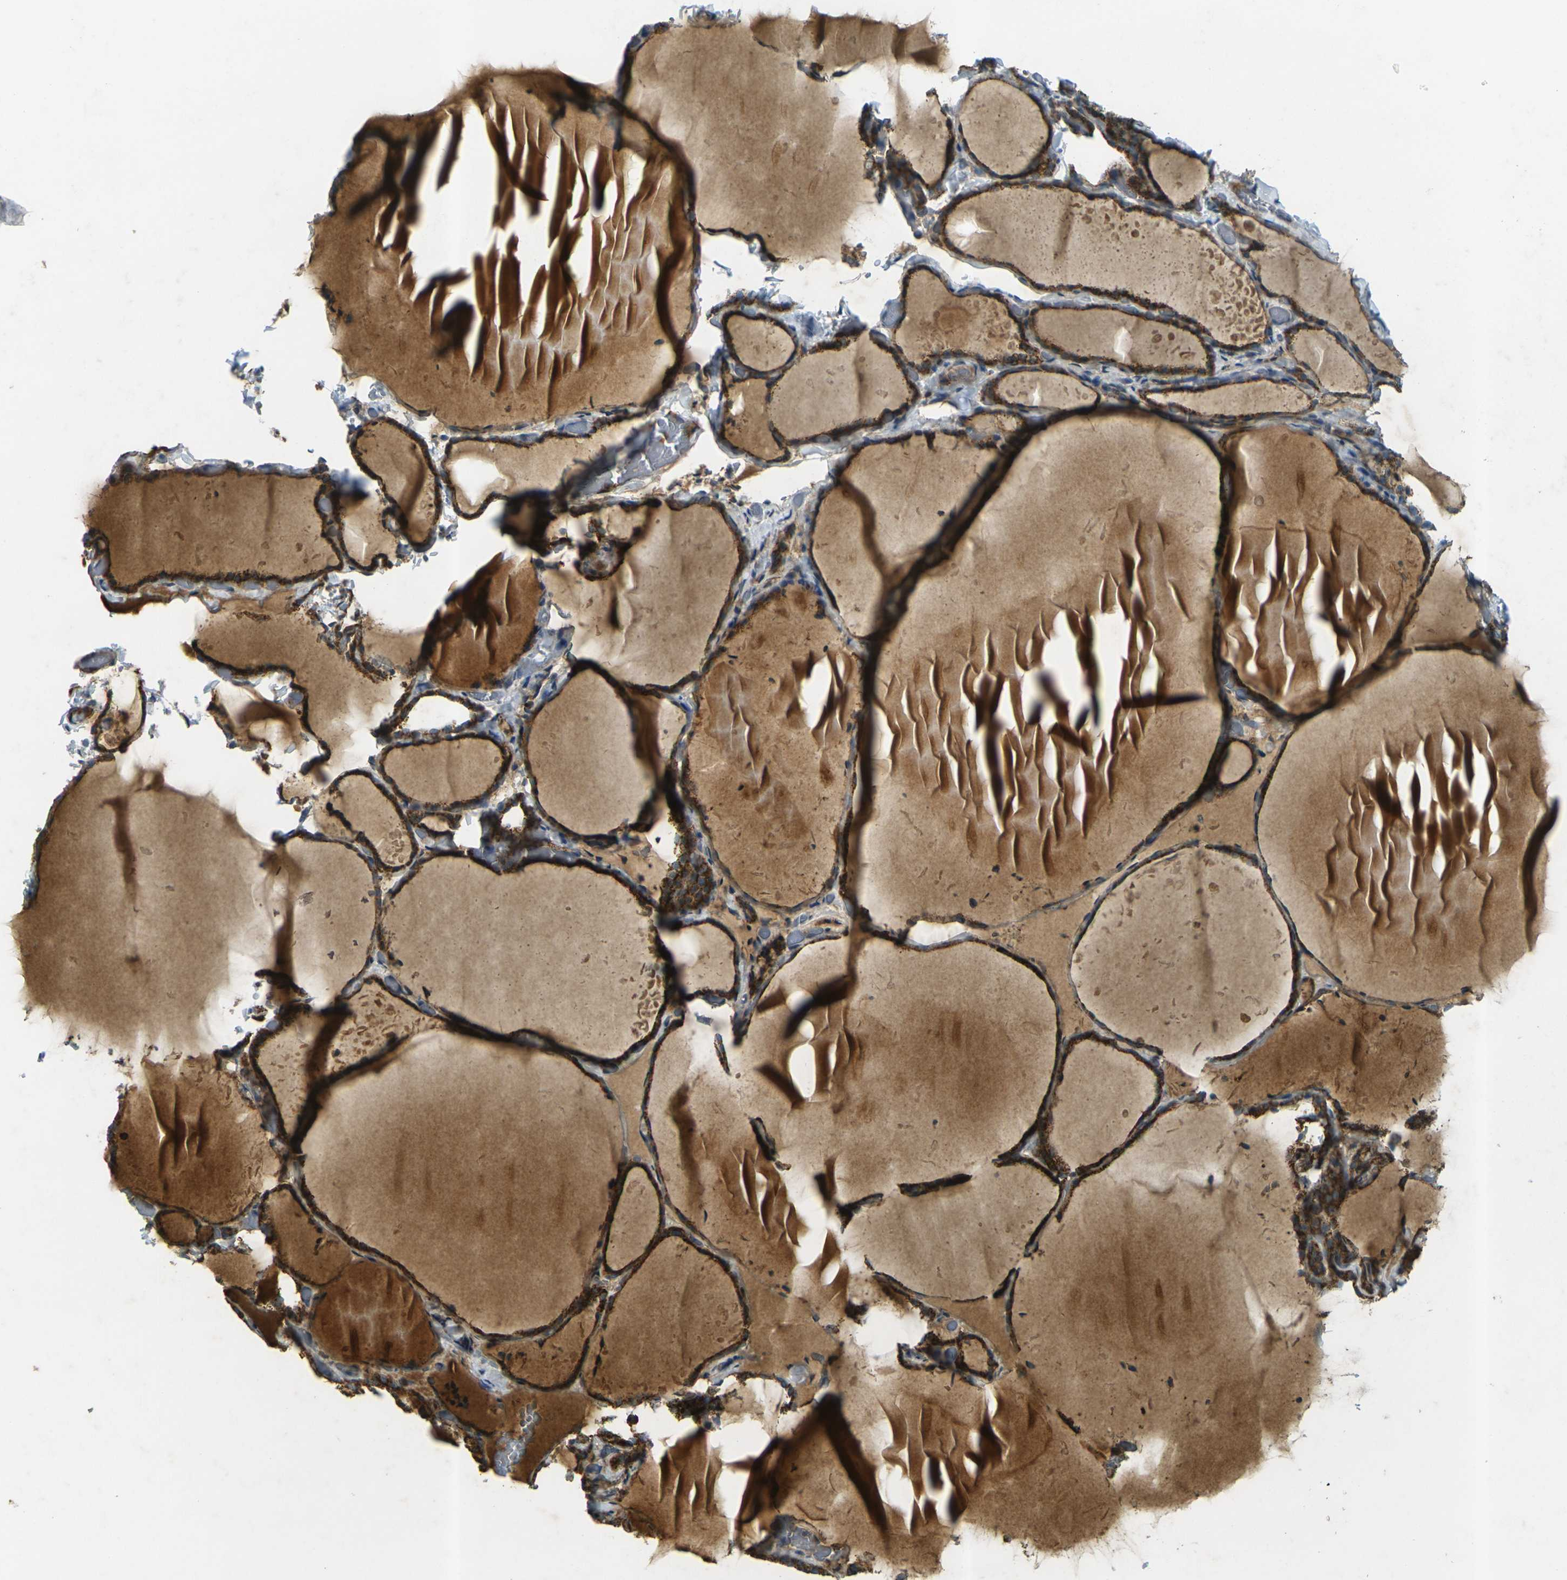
{"staining": {"intensity": "moderate", "quantity": ">75%", "location": "cytoplasmic/membranous"}, "tissue": "thyroid gland", "cell_type": "Glandular cells", "image_type": "normal", "snomed": [{"axis": "morphology", "description": "Normal tissue, NOS"}, {"axis": "topography", "description": "Thyroid gland"}], "caption": "The immunohistochemical stain shows moderate cytoplasmic/membranous expression in glandular cells of unremarkable thyroid gland.", "gene": "IGF1R", "patient": {"sex": "female", "age": 22}}